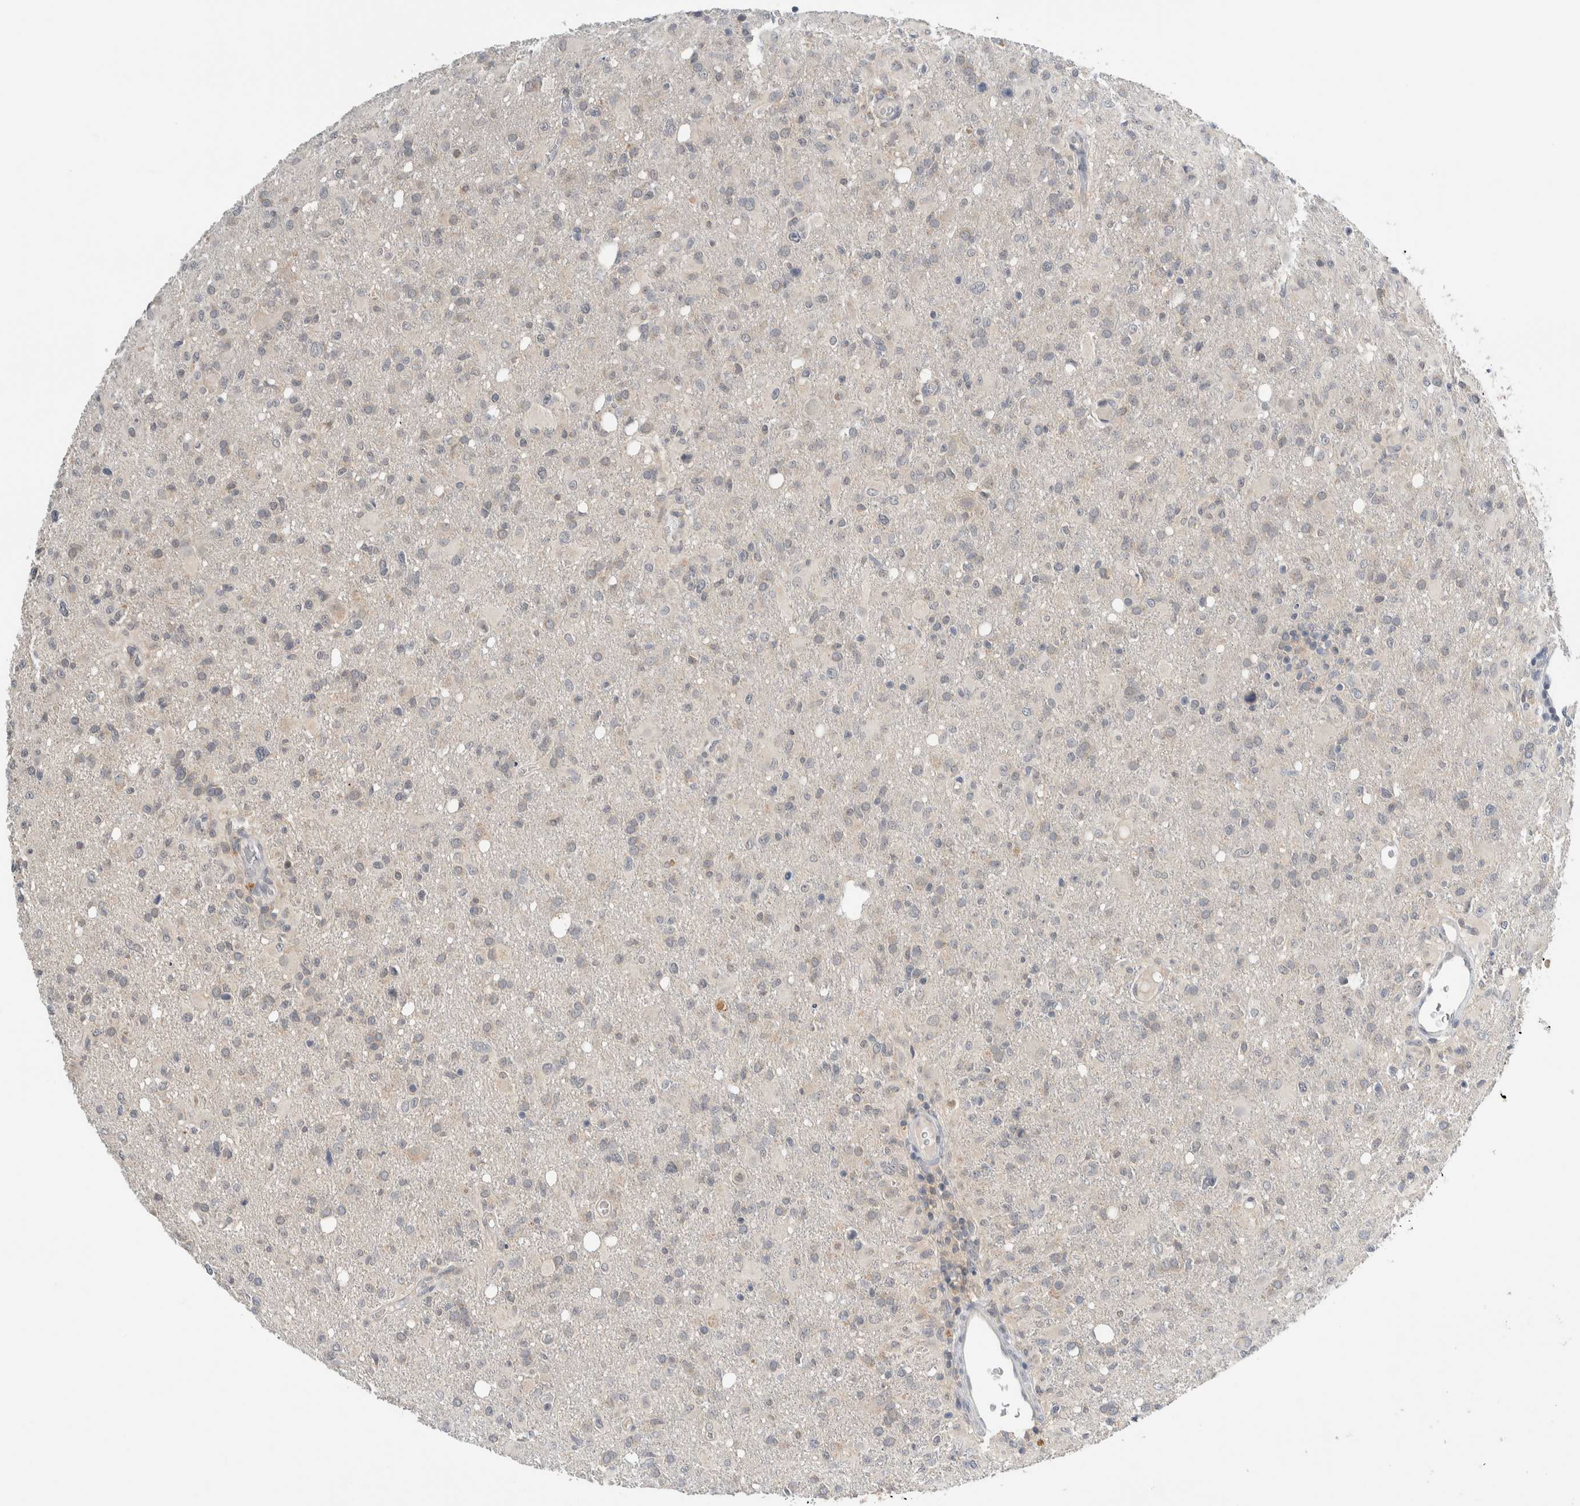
{"staining": {"intensity": "negative", "quantity": "none", "location": "none"}, "tissue": "glioma", "cell_type": "Tumor cells", "image_type": "cancer", "snomed": [{"axis": "morphology", "description": "Glioma, malignant, High grade"}, {"axis": "topography", "description": "Brain"}], "caption": "Immunohistochemical staining of glioma displays no significant positivity in tumor cells.", "gene": "SHPK", "patient": {"sex": "female", "age": 57}}